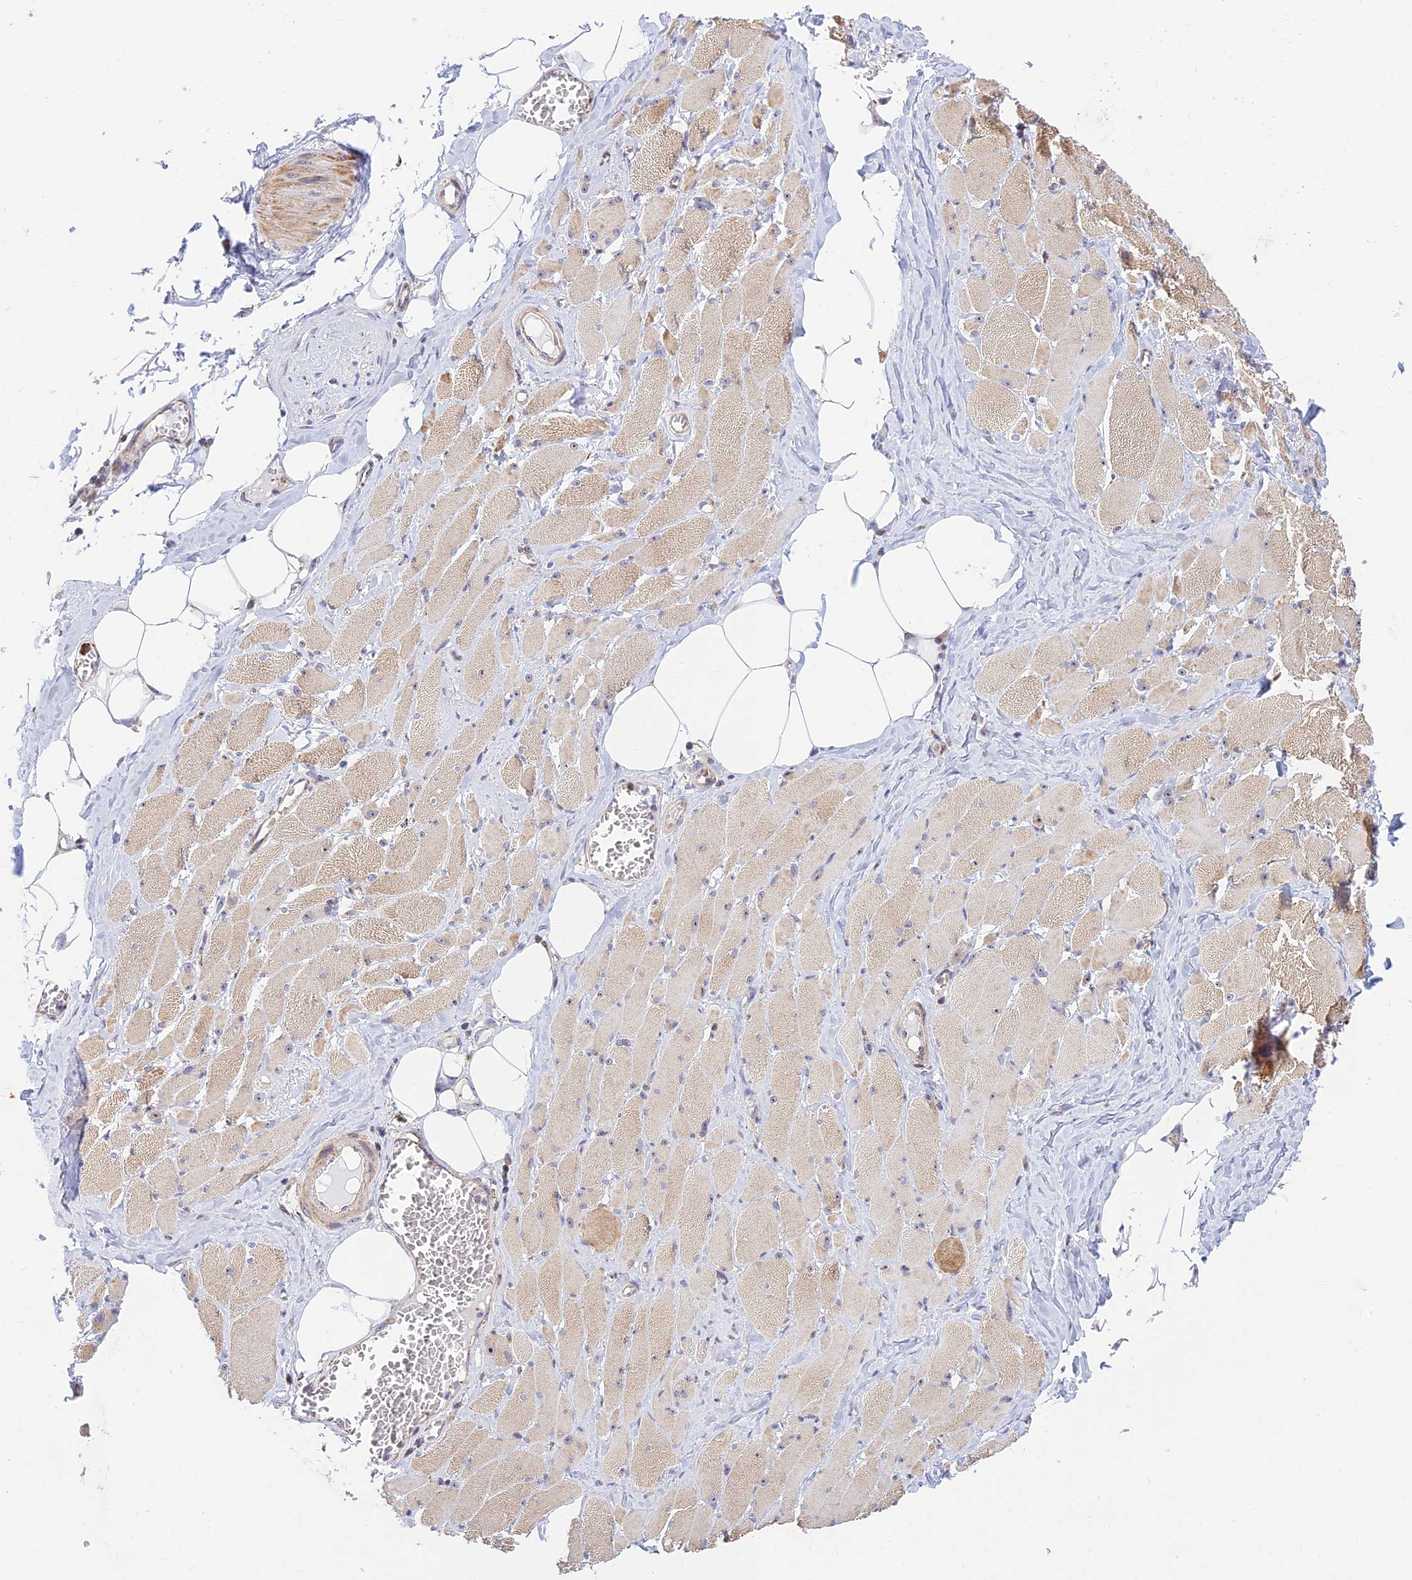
{"staining": {"intensity": "moderate", "quantity": "25%-75%", "location": "cytoplasmic/membranous,nuclear"}, "tissue": "skeletal muscle", "cell_type": "Myocytes", "image_type": "normal", "snomed": [{"axis": "morphology", "description": "Normal tissue, NOS"}, {"axis": "morphology", "description": "Basal cell carcinoma"}, {"axis": "topography", "description": "Skeletal muscle"}], "caption": "The micrograph reveals immunohistochemical staining of benign skeletal muscle. There is moderate cytoplasmic/membranous,nuclear staining is identified in about 25%-75% of myocytes.", "gene": "POLR1G", "patient": {"sex": "female", "age": 64}}